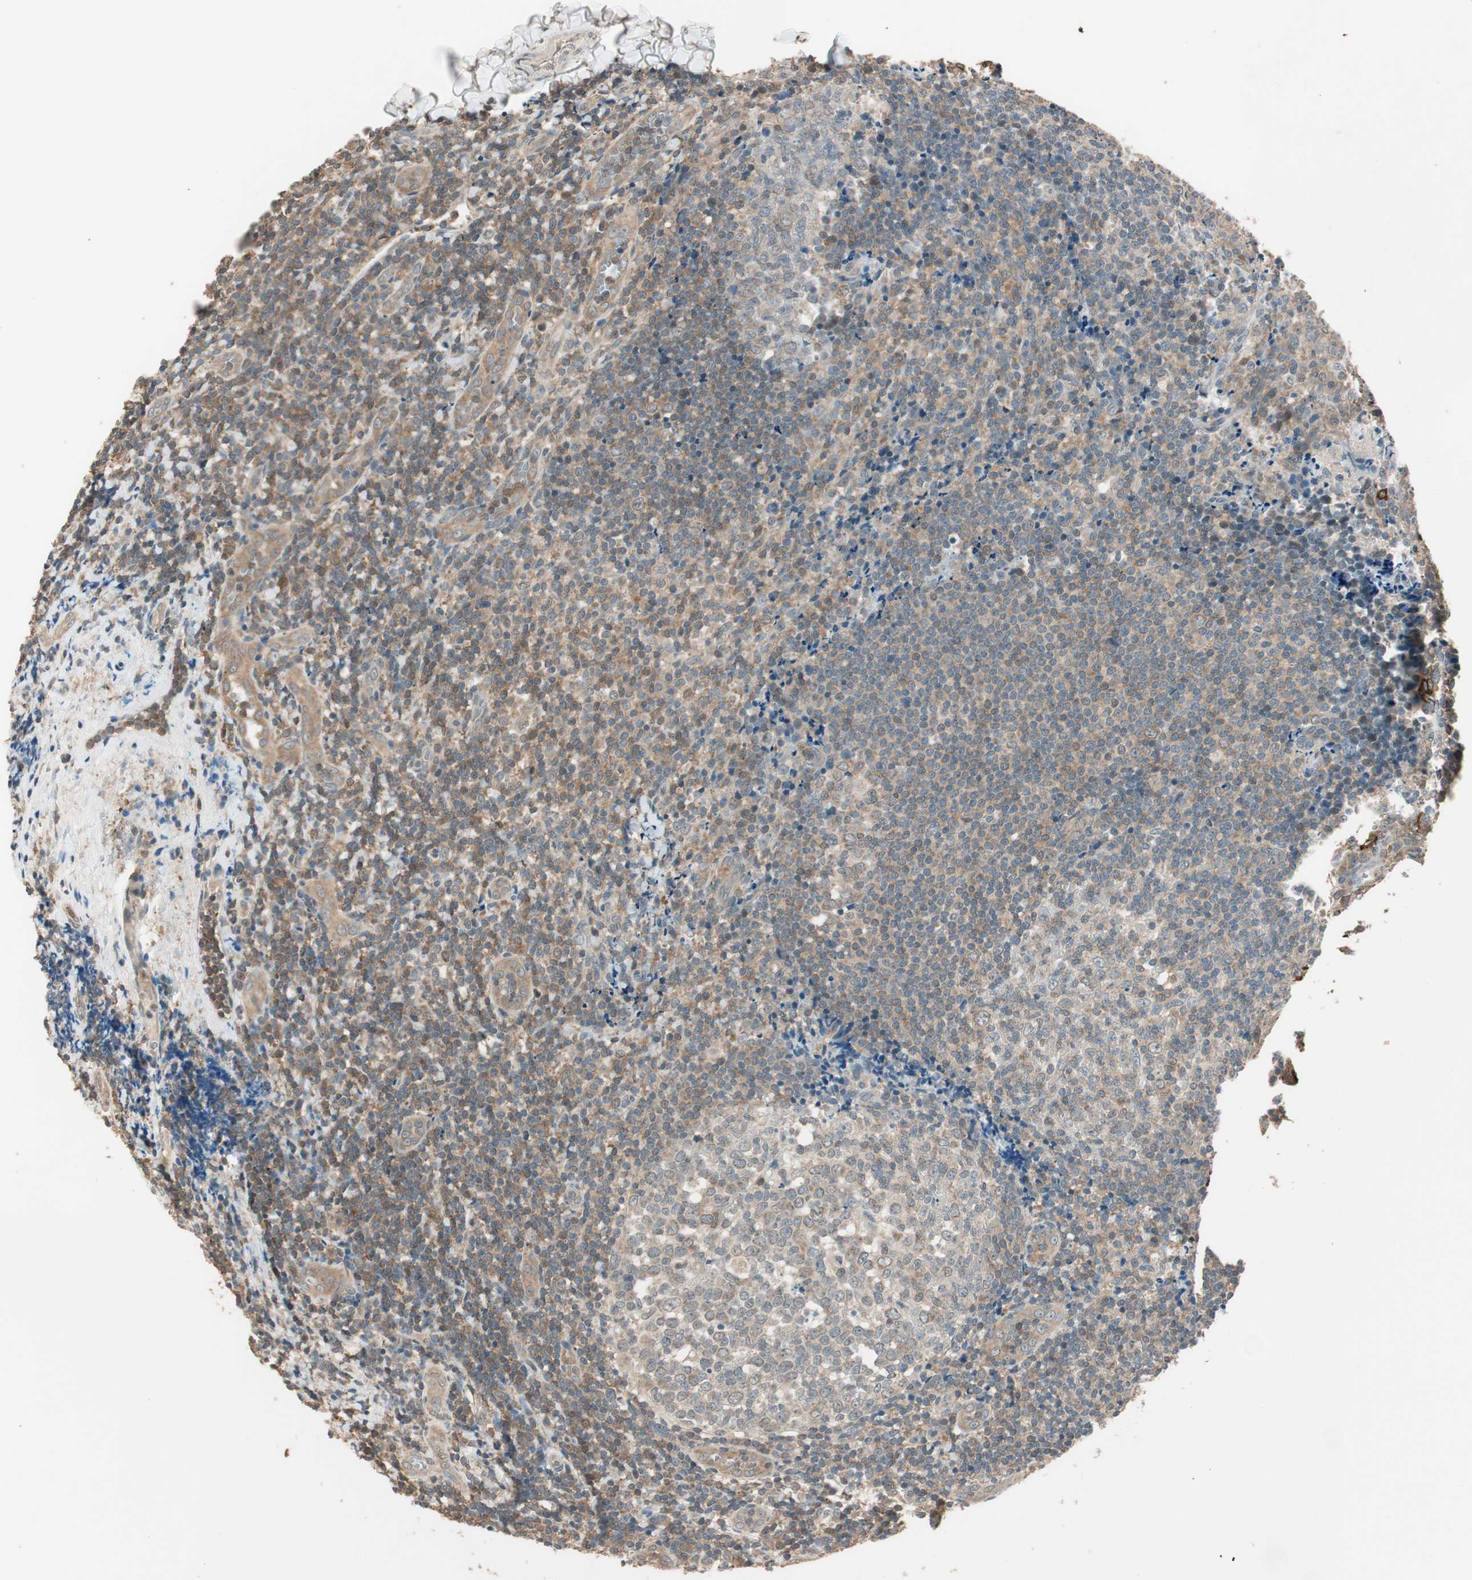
{"staining": {"intensity": "weak", "quantity": "25%-75%", "location": "cytoplasmic/membranous"}, "tissue": "tonsil", "cell_type": "Germinal center cells", "image_type": "normal", "snomed": [{"axis": "morphology", "description": "Normal tissue, NOS"}, {"axis": "topography", "description": "Tonsil"}], "caption": "The histopathology image shows immunohistochemical staining of benign tonsil. There is weak cytoplasmic/membranous expression is appreciated in approximately 25%-75% of germinal center cells.", "gene": "TRIM21", "patient": {"sex": "male", "age": 31}}